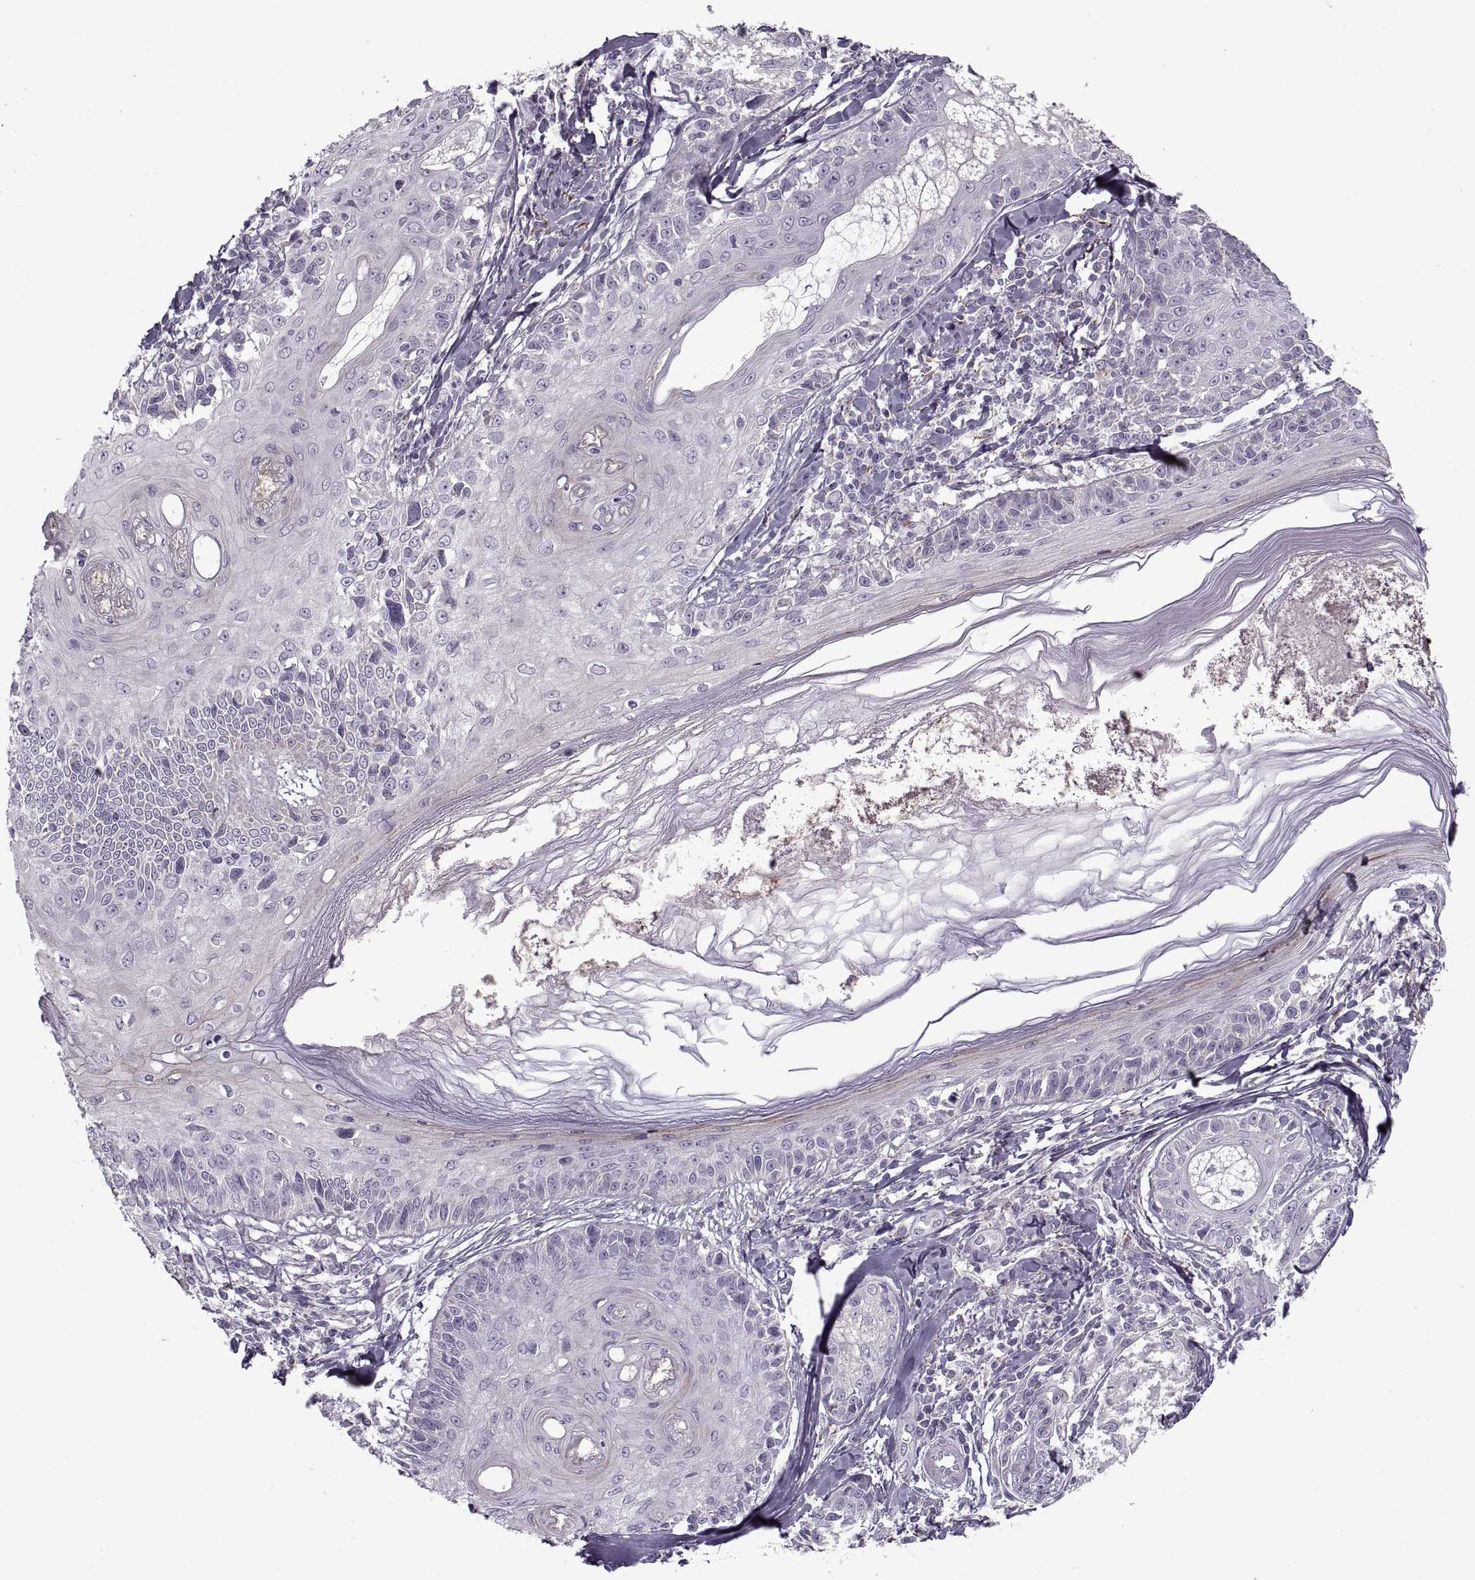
{"staining": {"intensity": "negative", "quantity": "none", "location": "none"}, "tissue": "melanoma", "cell_type": "Tumor cells", "image_type": "cancer", "snomed": [{"axis": "morphology", "description": "Malignant melanoma, NOS"}, {"axis": "topography", "description": "Skin"}], "caption": "Histopathology image shows no protein expression in tumor cells of malignant melanoma tissue. (DAB (3,3'-diaminobenzidine) IHC with hematoxylin counter stain).", "gene": "PIERCE1", "patient": {"sex": "female", "age": 86}}